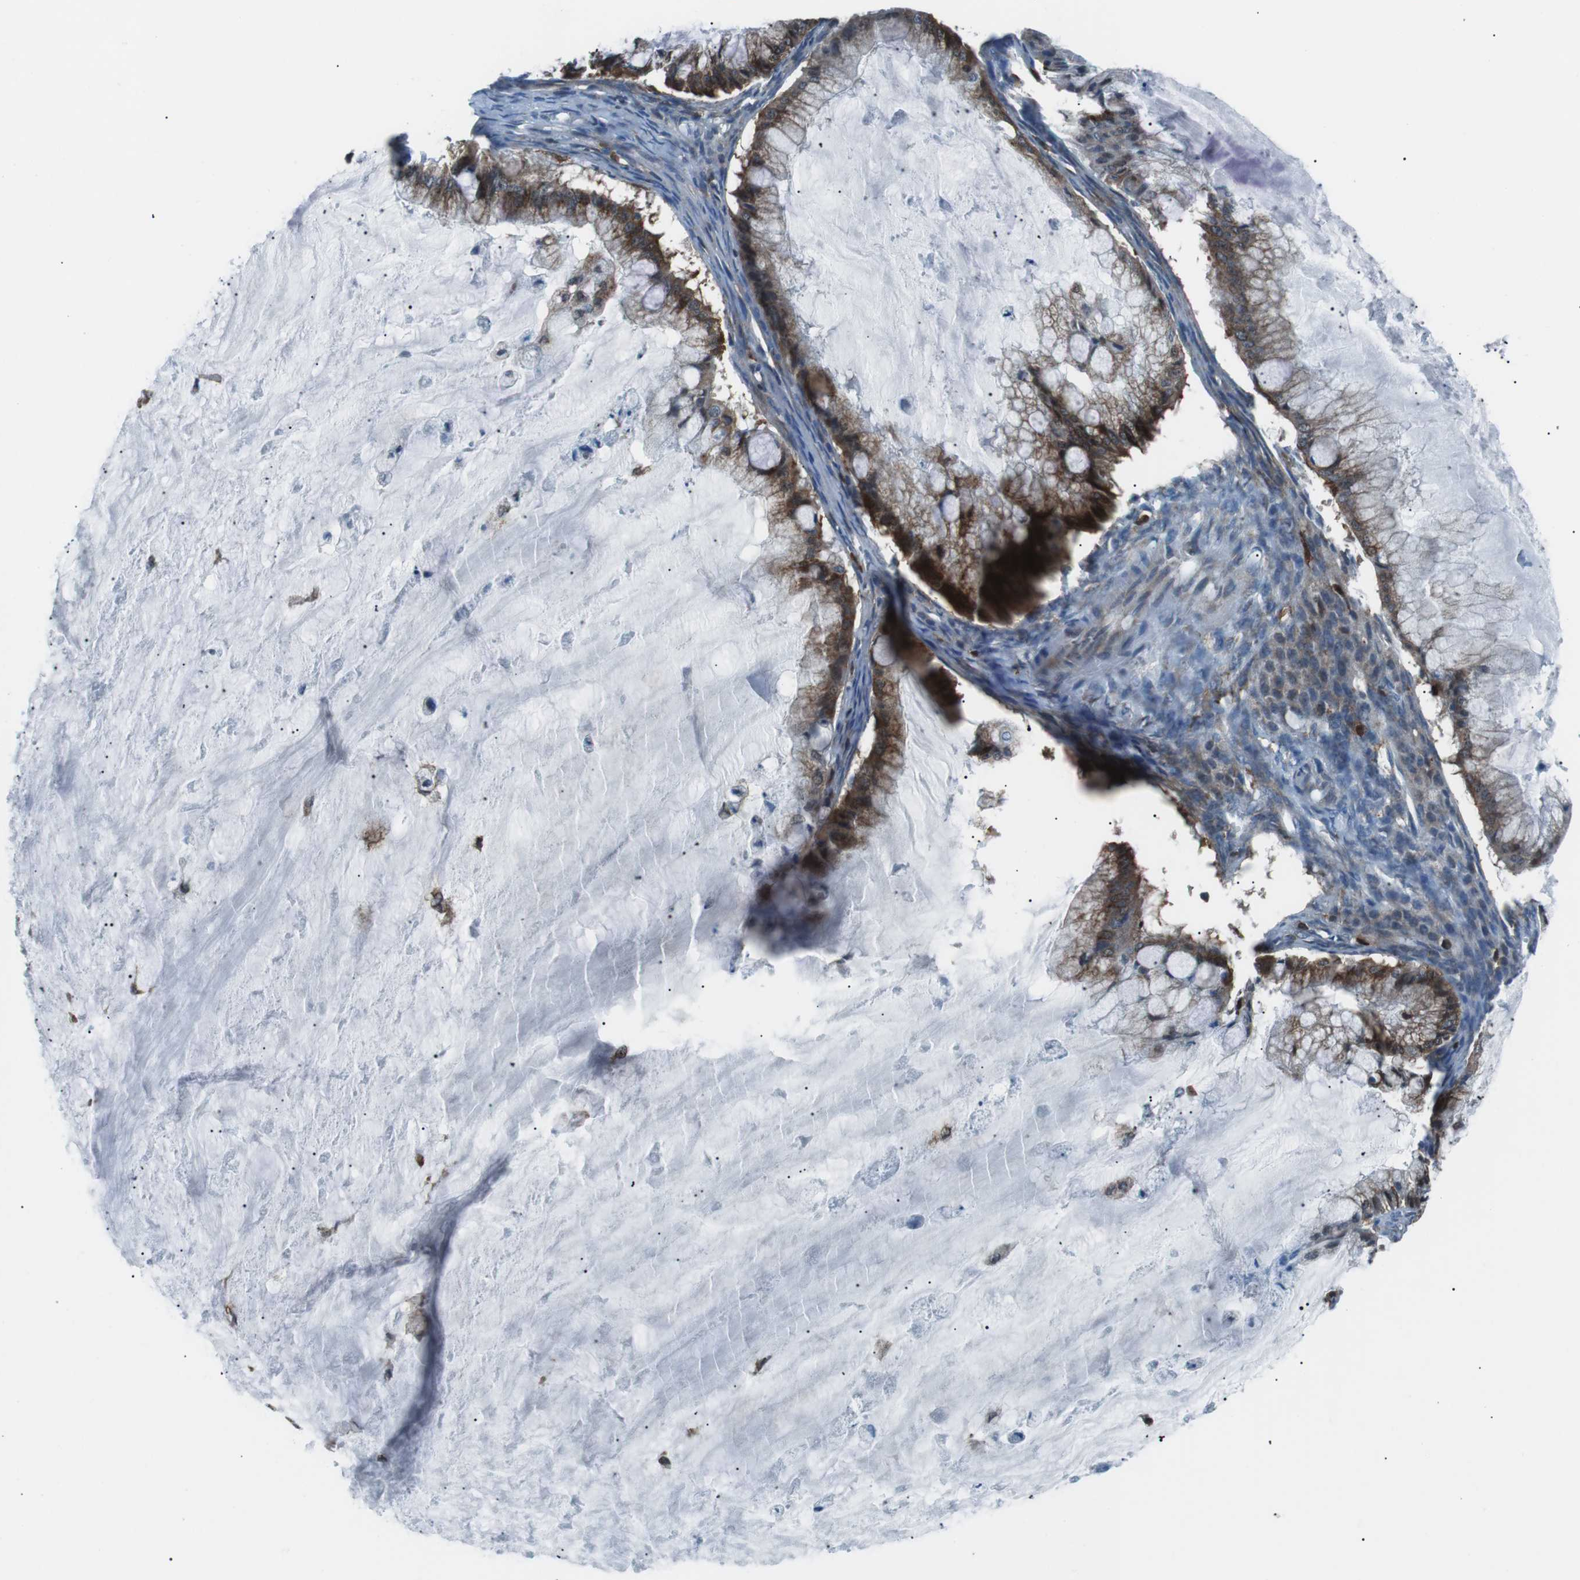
{"staining": {"intensity": "moderate", "quantity": ">75%", "location": "cytoplasmic/membranous"}, "tissue": "ovarian cancer", "cell_type": "Tumor cells", "image_type": "cancer", "snomed": [{"axis": "morphology", "description": "Cystadenocarcinoma, mucinous, NOS"}, {"axis": "topography", "description": "Ovary"}], "caption": "An image of human ovarian cancer stained for a protein demonstrates moderate cytoplasmic/membranous brown staining in tumor cells. (IHC, brightfield microscopy, high magnification).", "gene": "BLNK", "patient": {"sex": "female", "age": 57}}